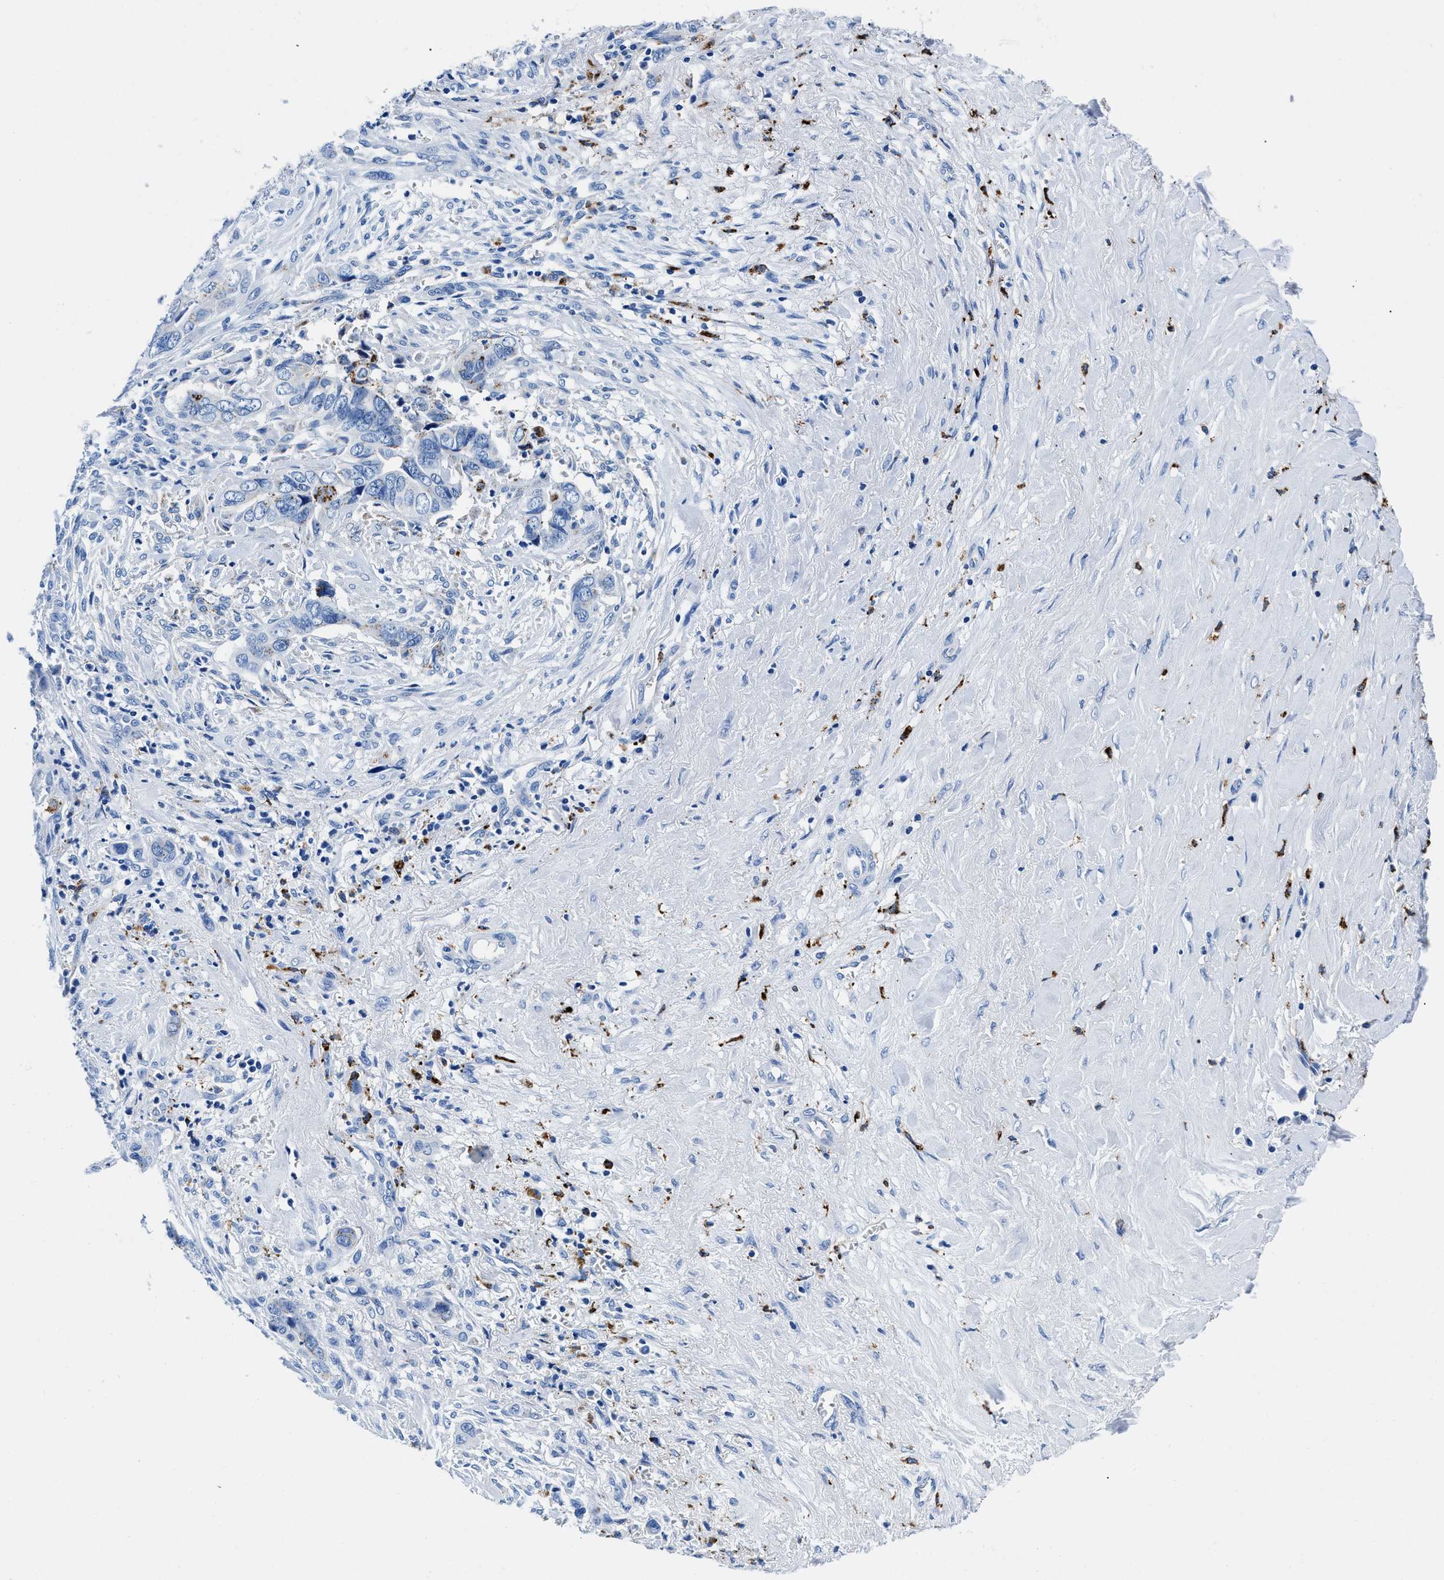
{"staining": {"intensity": "moderate", "quantity": "<25%", "location": "cytoplasmic/membranous"}, "tissue": "liver cancer", "cell_type": "Tumor cells", "image_type": "cancer", "snomed": [{"axis": "morphology", "description": "Cholangiocarcinoma"}, {"axis": "topography", "description": "Liver"}], "caption": "Immunohistochemistry (IHC) histopathology image of liver cancer (cholangiocarcinoma) stained for a protein (brown), which demonstrates low levels of moderate cytoplasmic/membranous staining in approximately <25% of tumor cells.", "gene": "OR14K1", "patient": {"sex": "female", "age": 79}}